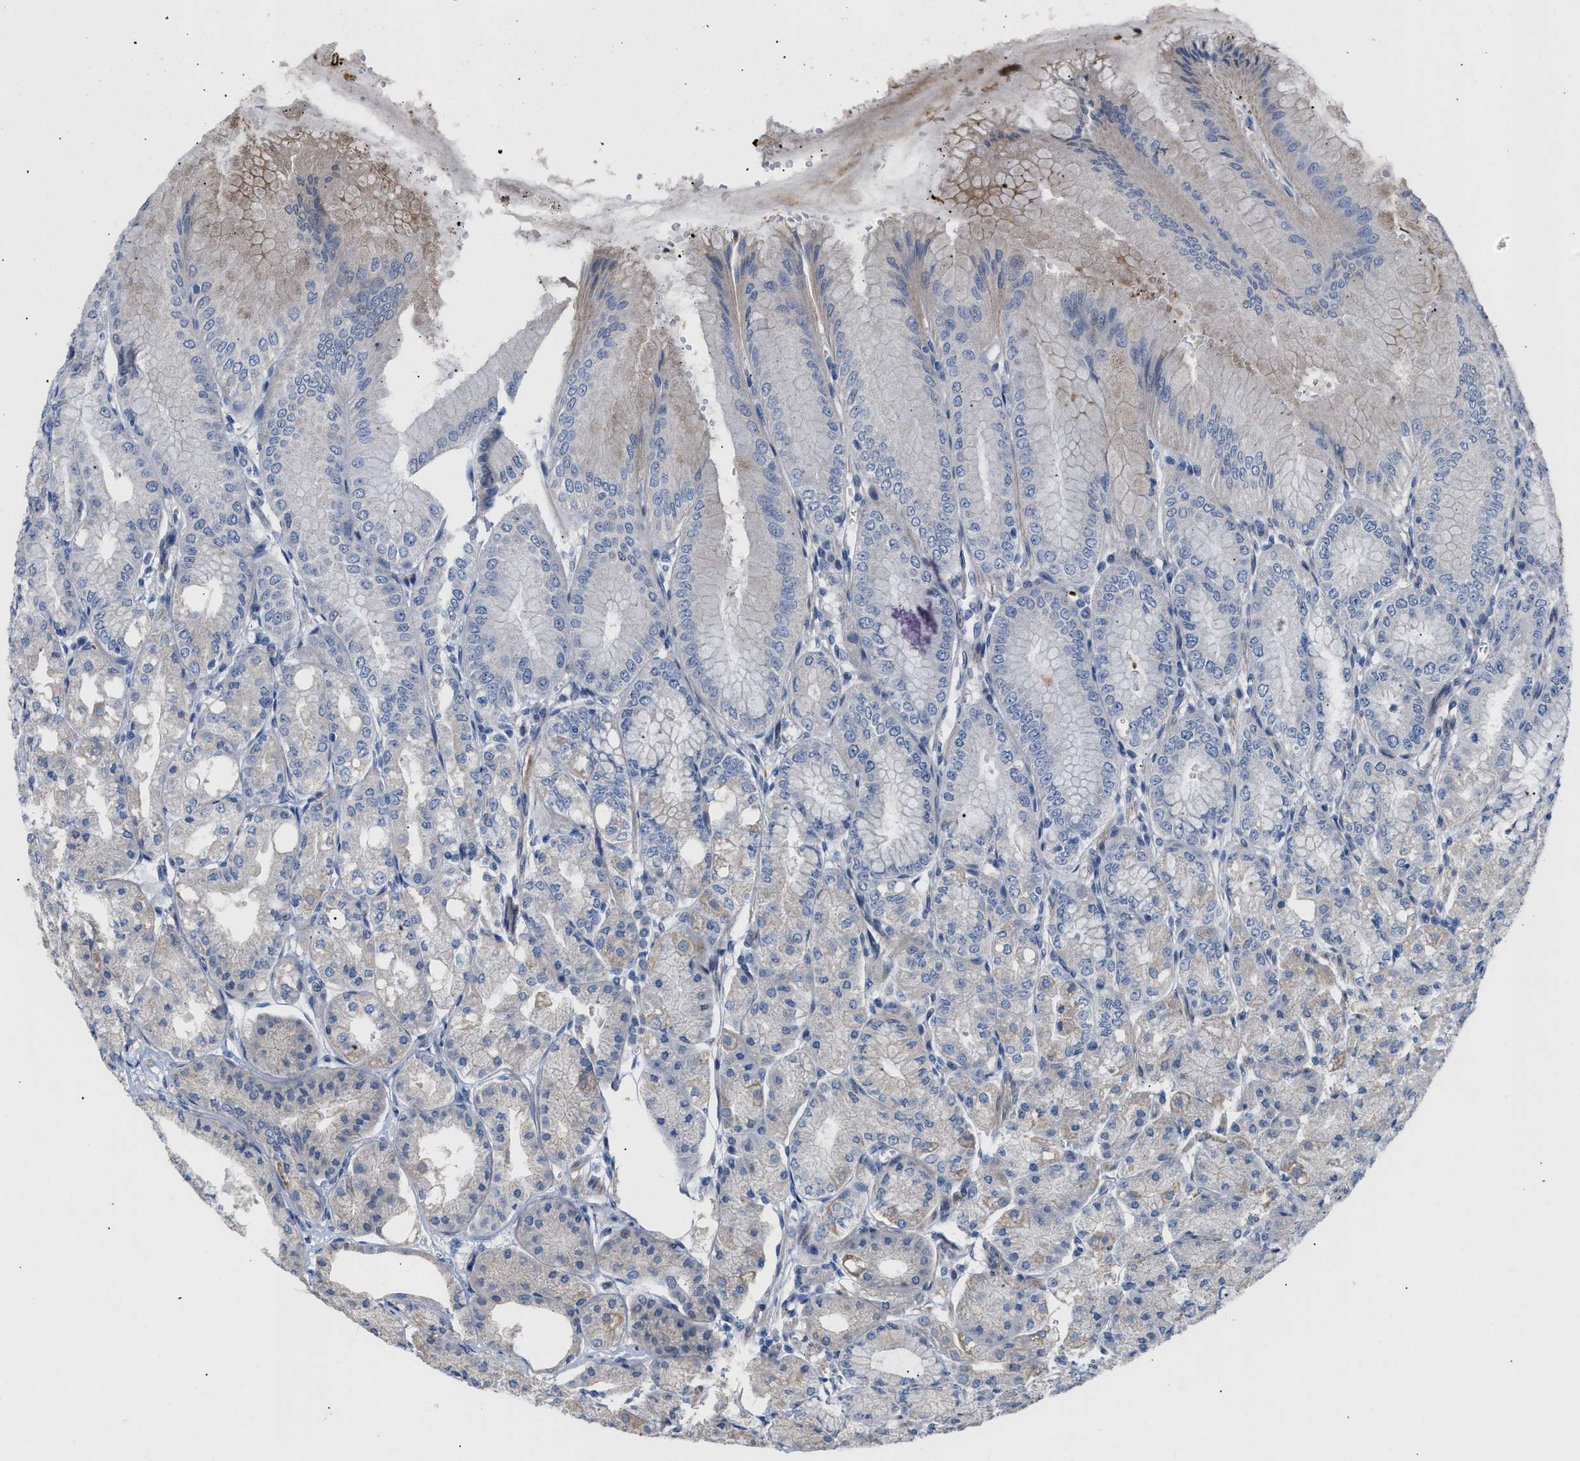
{"staining": {"intensity": "moderate", "quantity": "<25%", "location": "cytoplasmic/membranous"}, "tissue": "stomach", "cell_type": "Glandular cells", "image_type": "normal", "snomed": [{"axis": "morphology", "description": "Normal tissue, NOS"}, {"axis": "topography", "description": "Stomach, lower"}], "caption": "DAB (3,3'-diaminobenzidine) immunohistochemical staining of normal stomach displays moderate cytoplasmic/membranous protein staining in about <25% of glandular cells.", "gene": "TFPI", "patient": {"sex": "male", "age": 71}}